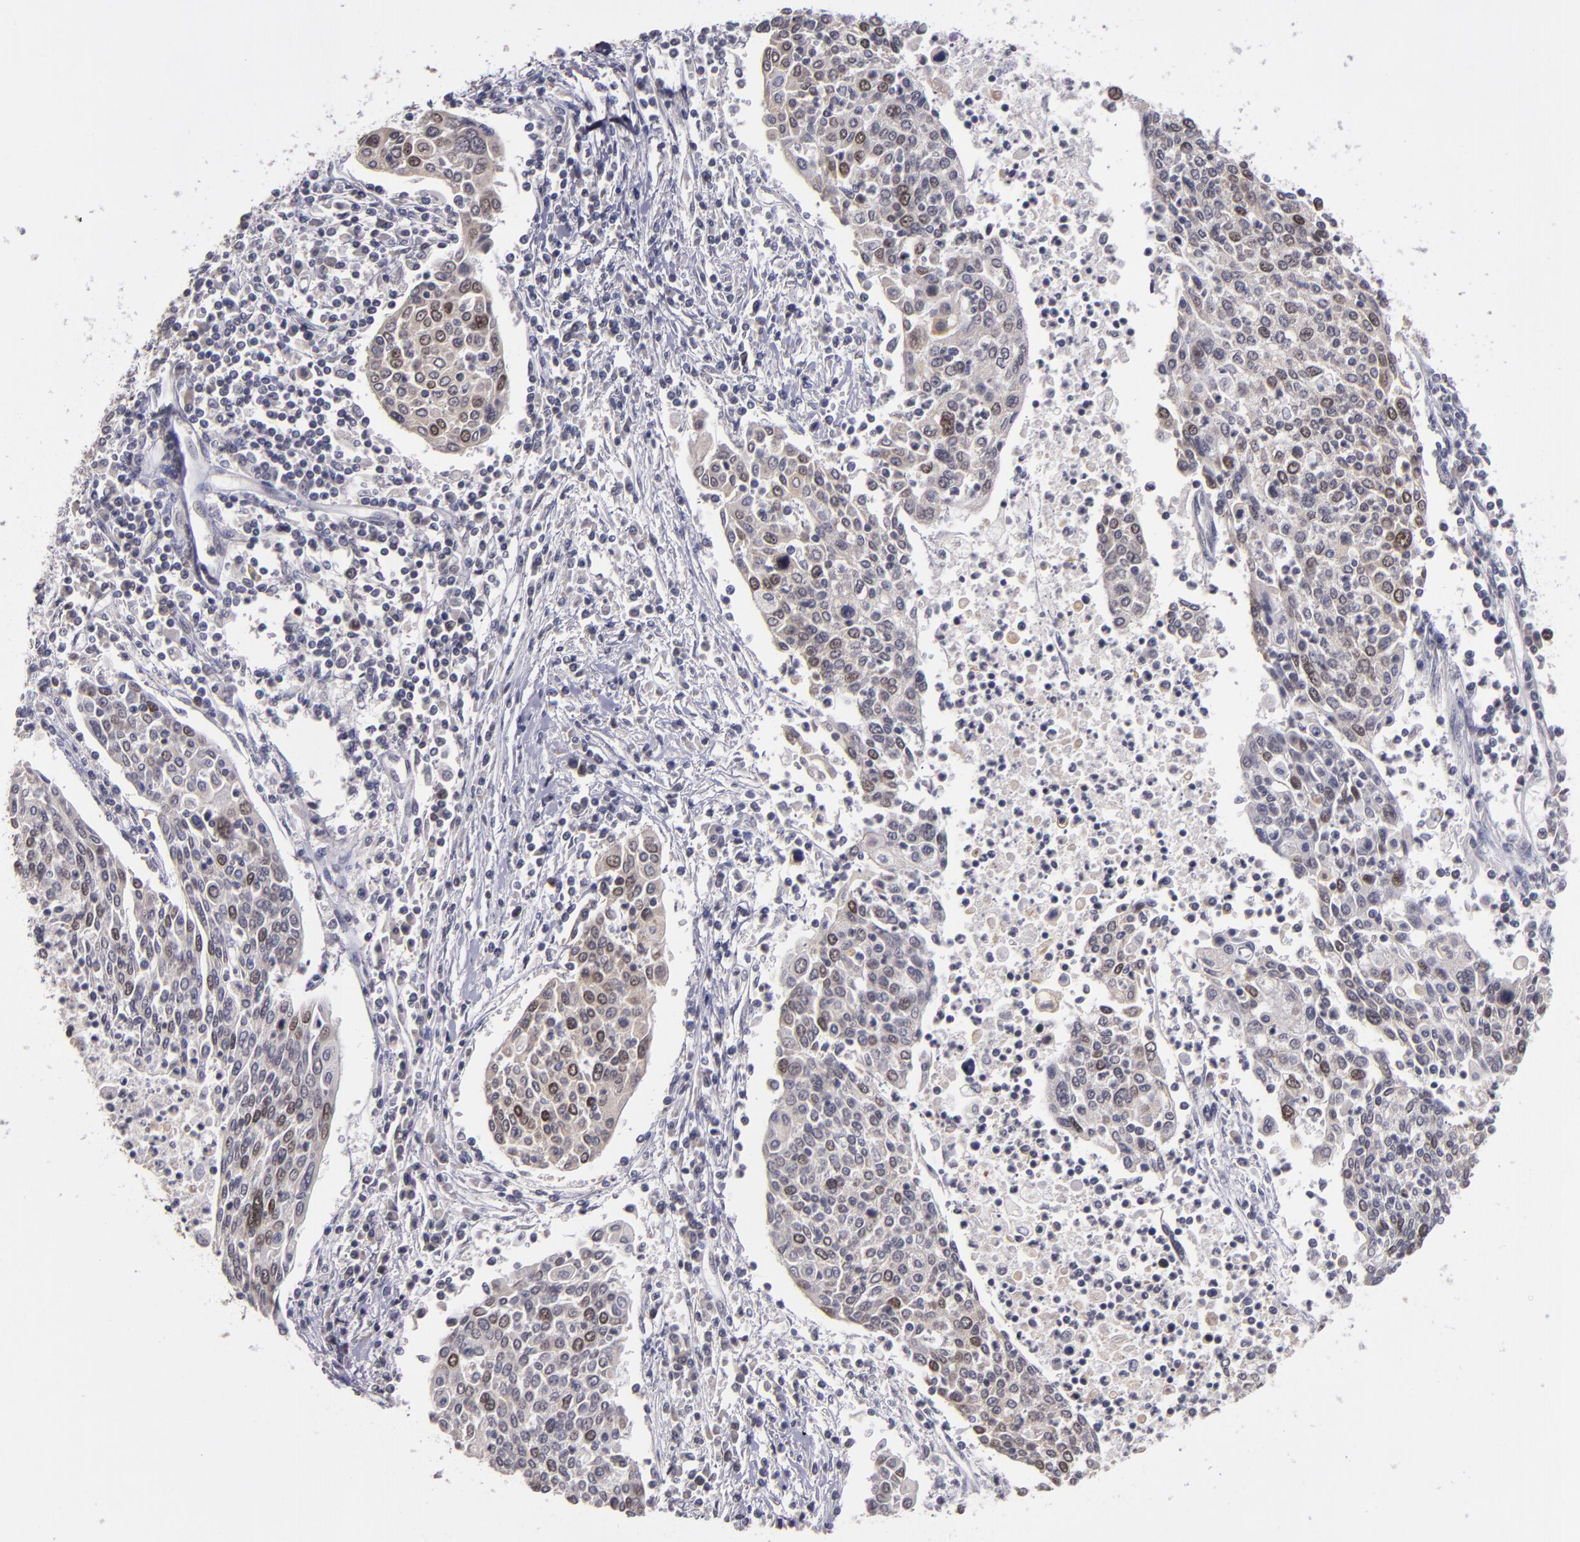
{"staining": {"intensity": "moderate", "quantity": "25%-75%", "location": "nuclear"}, "tissue": "cervical cancer", "cell_type": "Tumor cells", "image_type": "cancer", "snomed": [{"axis": "morphology", "description": "Squamous cell carcinoma, NOS"}, {"axis": "topography", "description": "Cervix"}], "caption": "Immunohistochemistry of human cervical cancer (squamous cell carcinoma) demonstrates medium levels of moderate nuclear positivity in approximately 25%-75% of tumor cells.", "gene": "CDC7", "patient": {"sex": "female", "age": 40}}